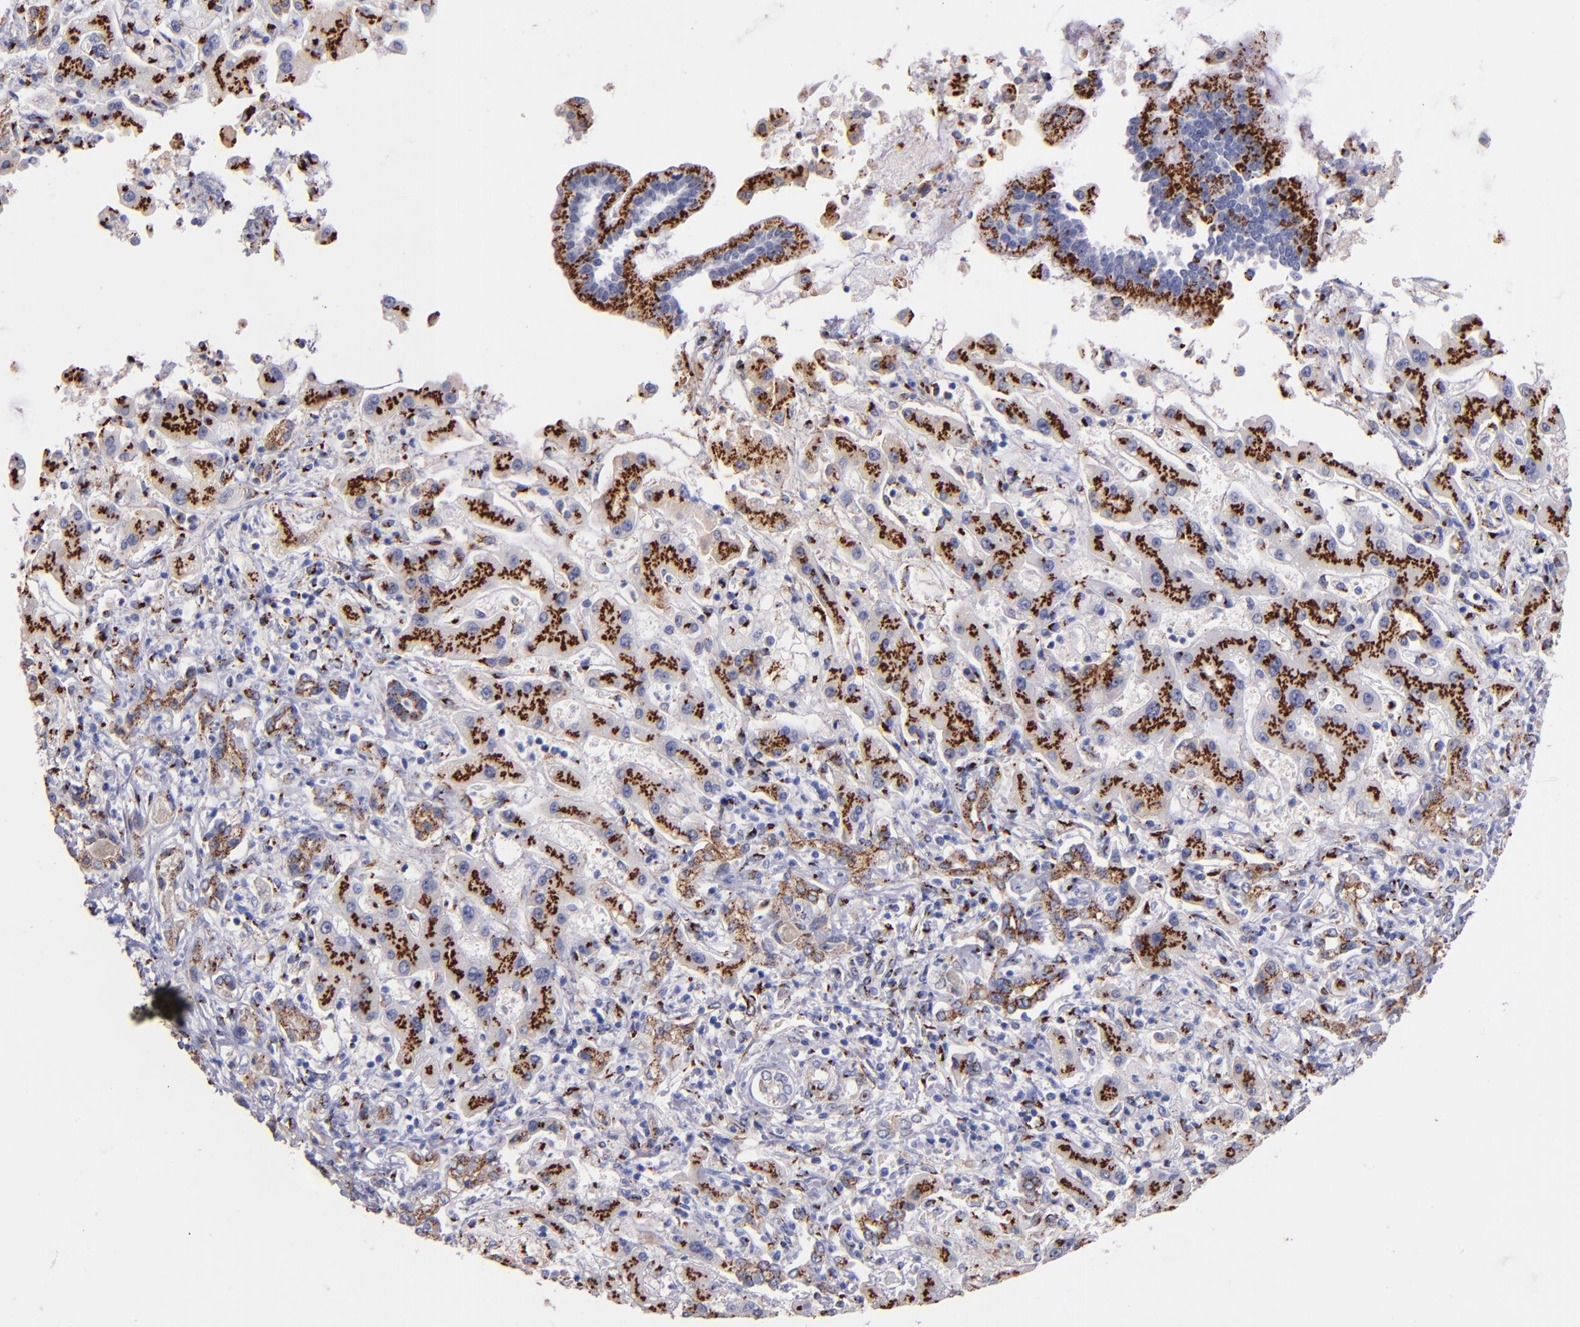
{"staining": {"intensity": "strong", "quantity": ">75%", "location": "cytoplasmic/membranous"}, "tissue": "liver cancer", "cell_type": "Tumor cells", "image_type": "cancer", "snomed": [{"axis": "morphology", "description": "Cholangiocarcinoma"}, {"axis": "topography", "description": "Liver"}], "caption": "IHC (DAB) staining of human liver cancer demonstrates strong cytoplasmic/membranous protein expression in about >75% of tumor cells.", "gene": "GOLIM4", "patient": {"sex": "male", "age": 50}}